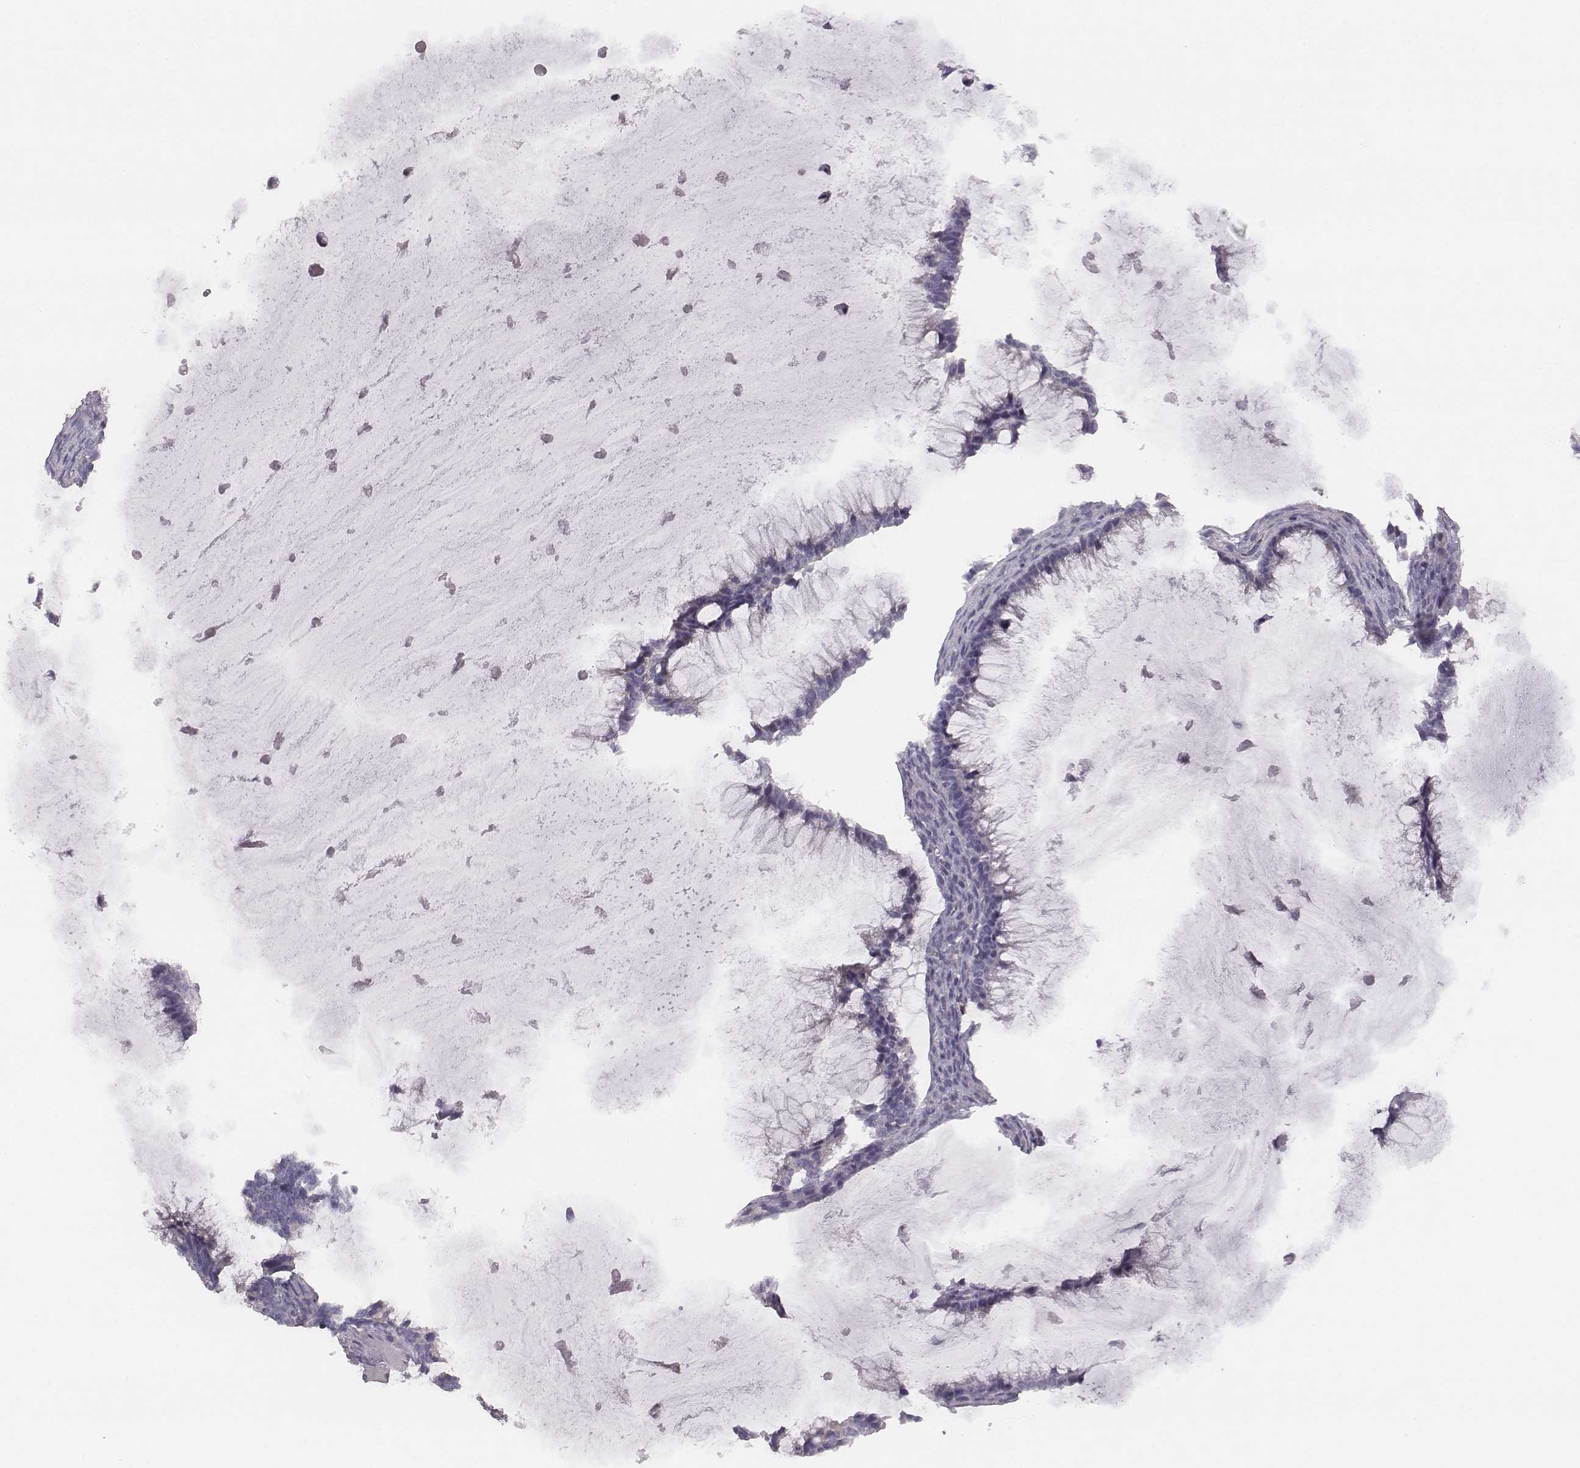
{"staining": {"intensity": "negative", "quantity": "none", "location": "none"}, "tissue": "ovarian cancer", "cell_type": "Tumor cells", "image_type": "cancer", "snomed": [{"axis": "morphology", "description": "Cystadenocarcinoma, mucinous, NOS"}, {"axis": "topography", "description": "Ovary"}], "caption": "Protein analysis of ovarian cancer (mucinous cystadenocarcinoma) exhibits no significant expression in tumor cells.", "gene": "KCNJ12", "patient": {"sex": "female", "age": 38}}